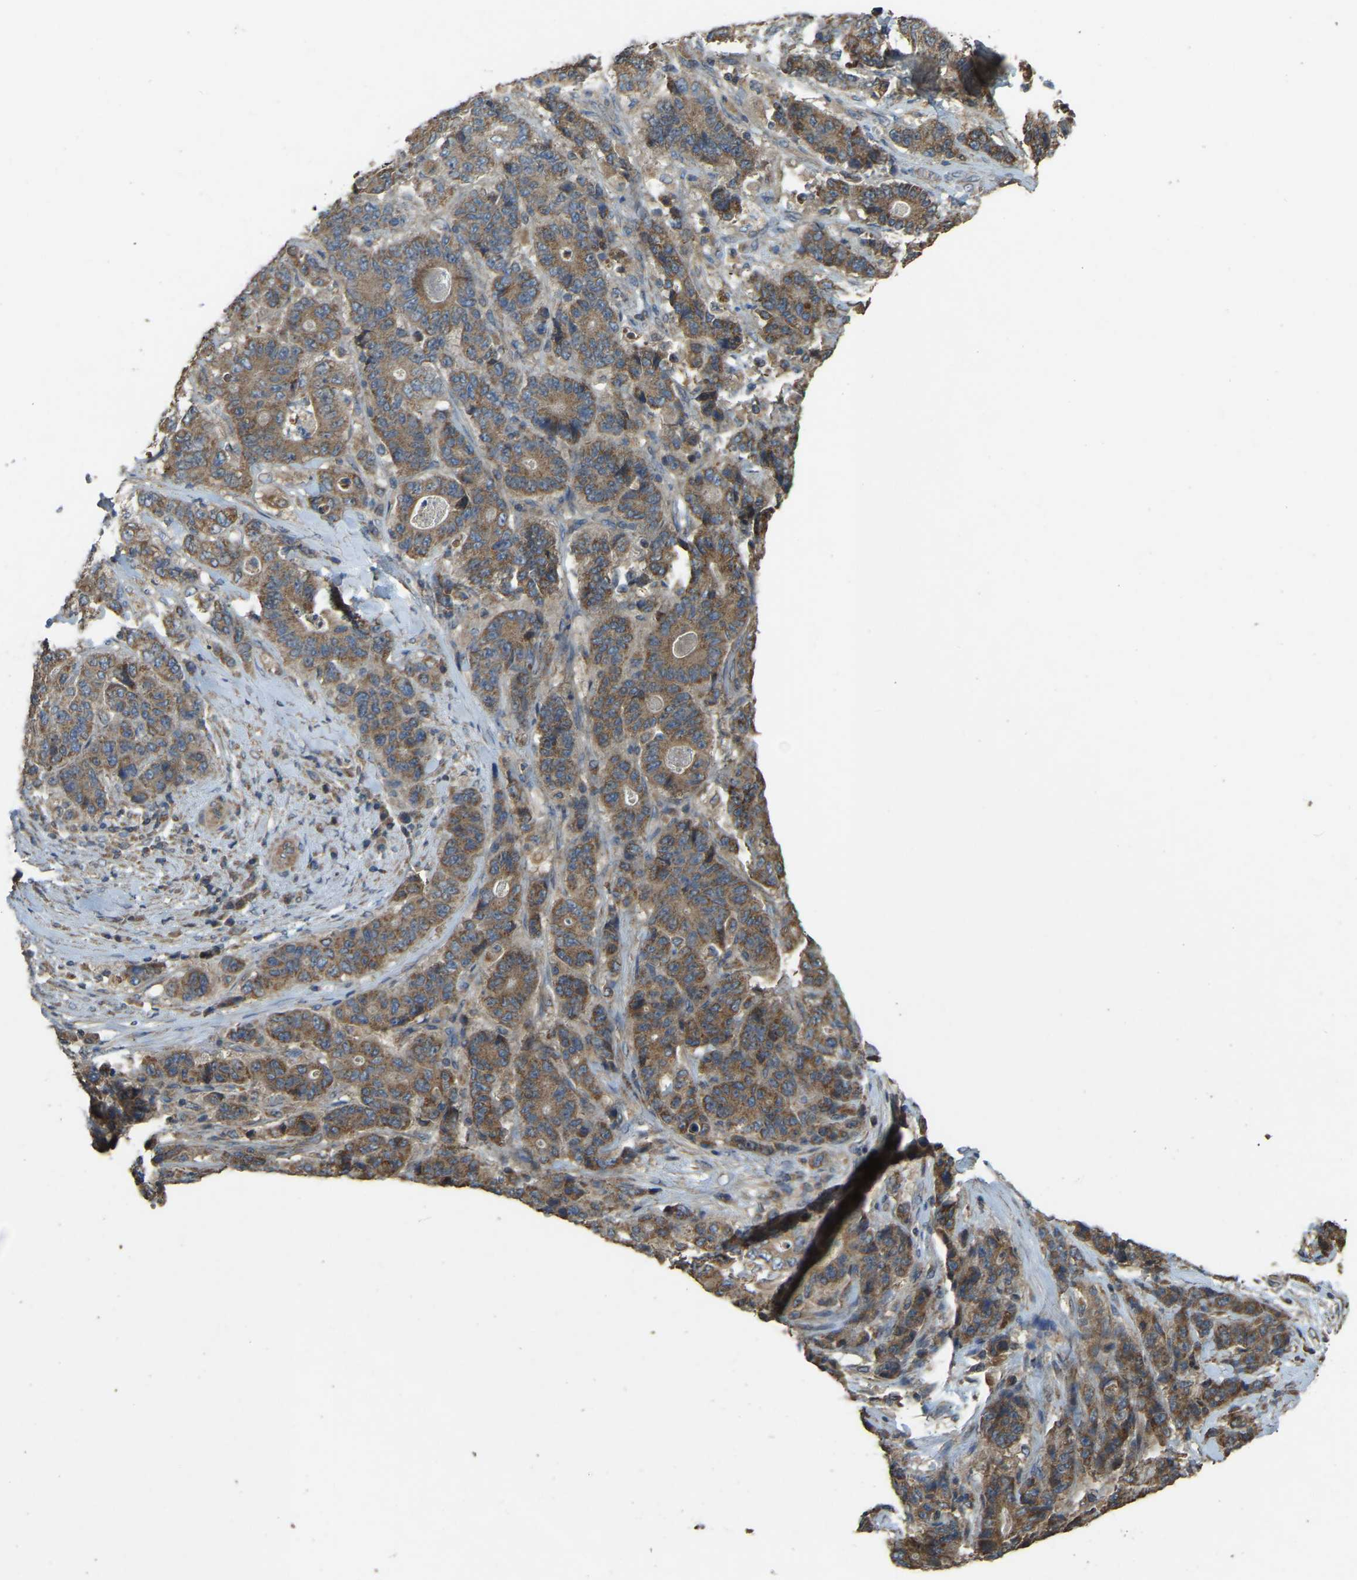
{"staining": {"intensity": "moderate", "quantity": ">75%", "location": "cytoplasmic/membranous"}, "tissue": "stomach cancer", "cell_type": "Tumor cells", "image_type": "cancer", "snomed": [{"axis": "morphology", "description": "Adenocarcinoma, NOS"}, {"axis": "topography", "description": "Stomach"}], "caption": "Moderate cytoplasmic/membranous staining for a protein is present in approximately >75% of tumor cells of adenocarcinoma (stomach) using immunohistochemistry.", "gene": "GNG2", "patient": {"sex": "female", "age": 73}}